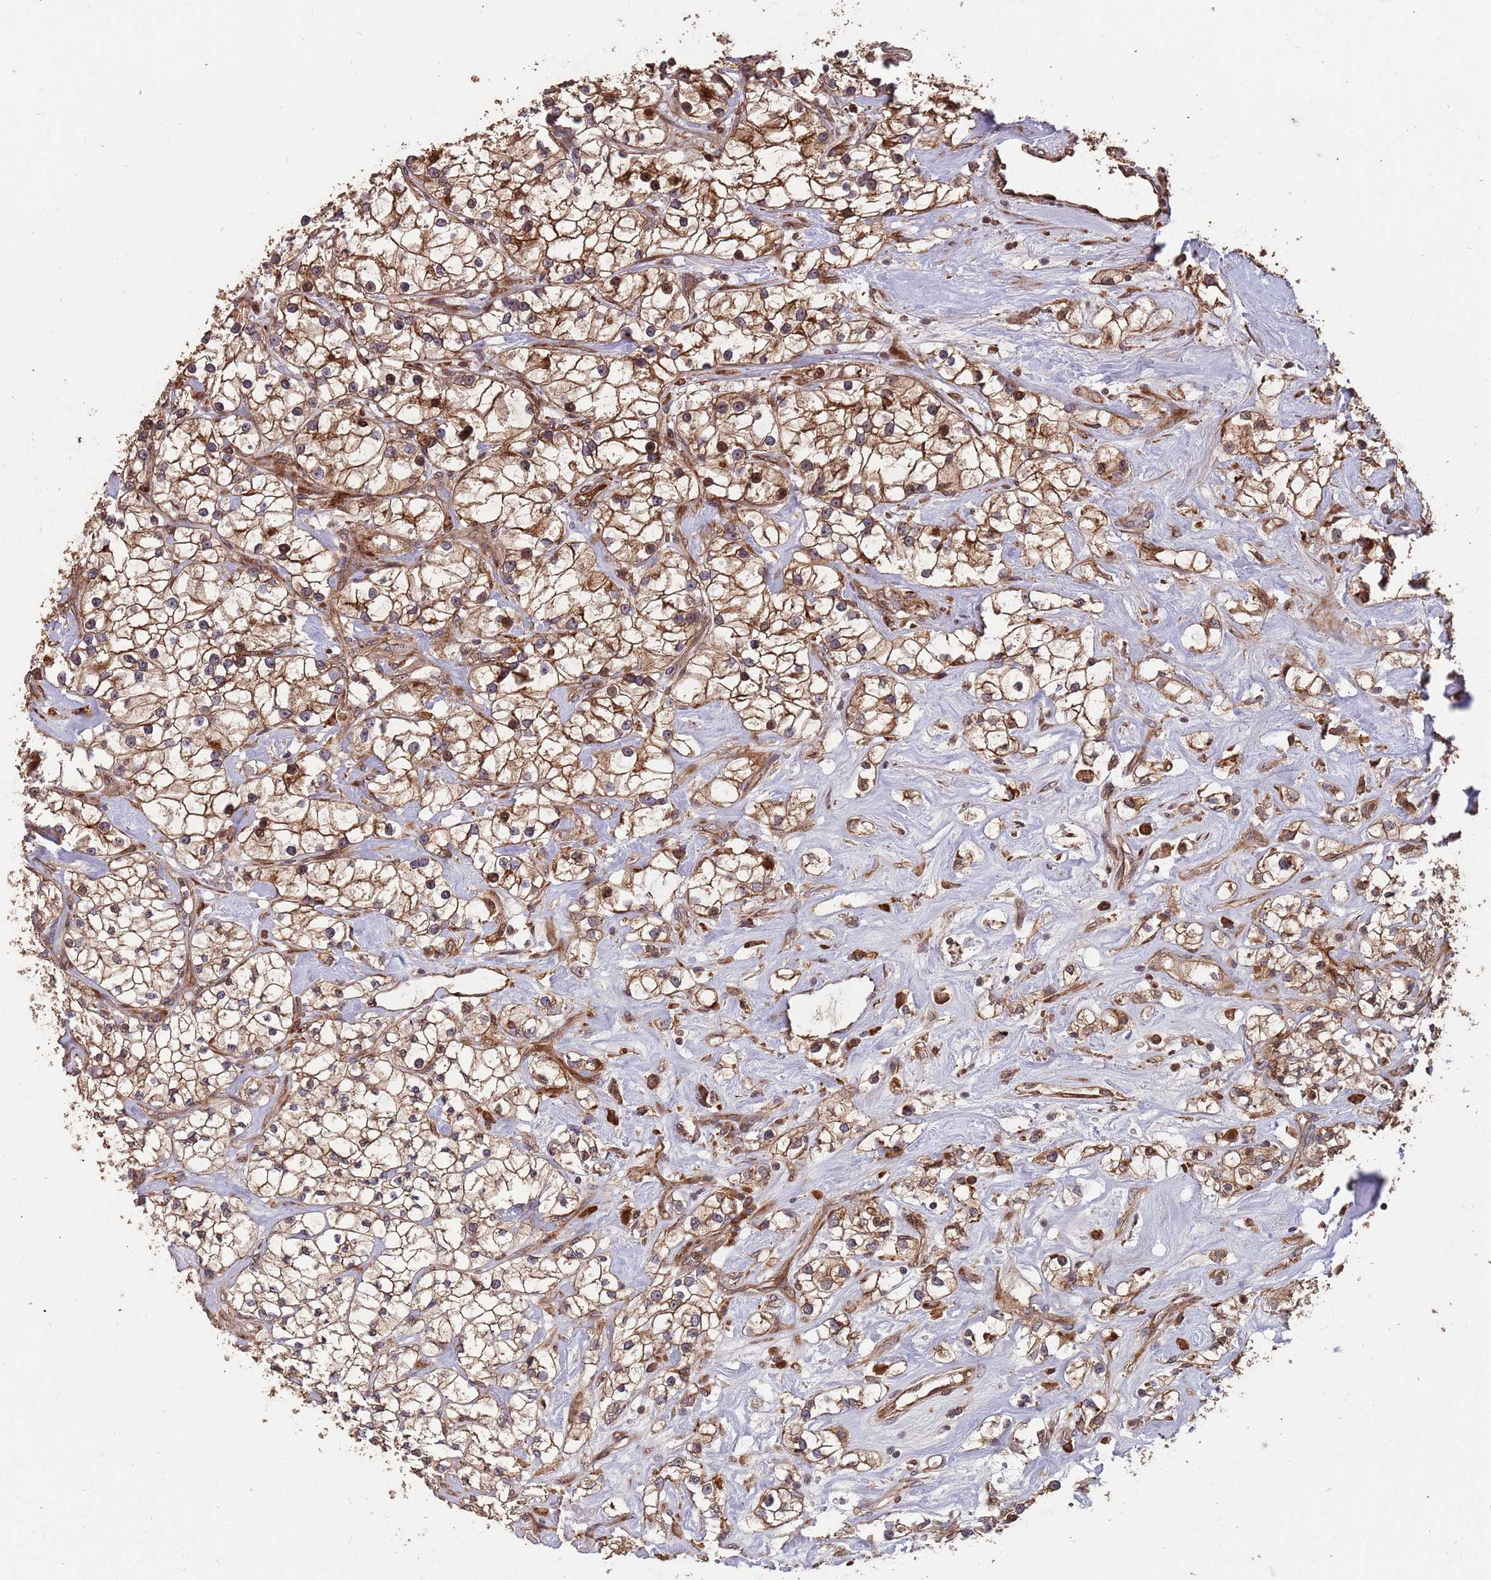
{"staining": {"intensity": "moderate", "quantity": ">75%", "location": "cytoplasmic/membranous,nuclear"}, "tissue": "renal cancer", "cell_type": "Tumor cells", "image_type": "cancer", "snomed": [{"axis": "morphology", "description": "Adenocarcinoma, NOS"}, {"axis": "topography", "description": "Kidney"}], "caption": "Moderate cytoplasmic/membranous and nuclear staining for a protein is appreciated in approximately >75% of tumor cells of renal cancer (adenocarcinoma) using immunohistochemistry (IHC).", "gene": "ZNF428", "patient": {"sex": "male", "age": 77}}